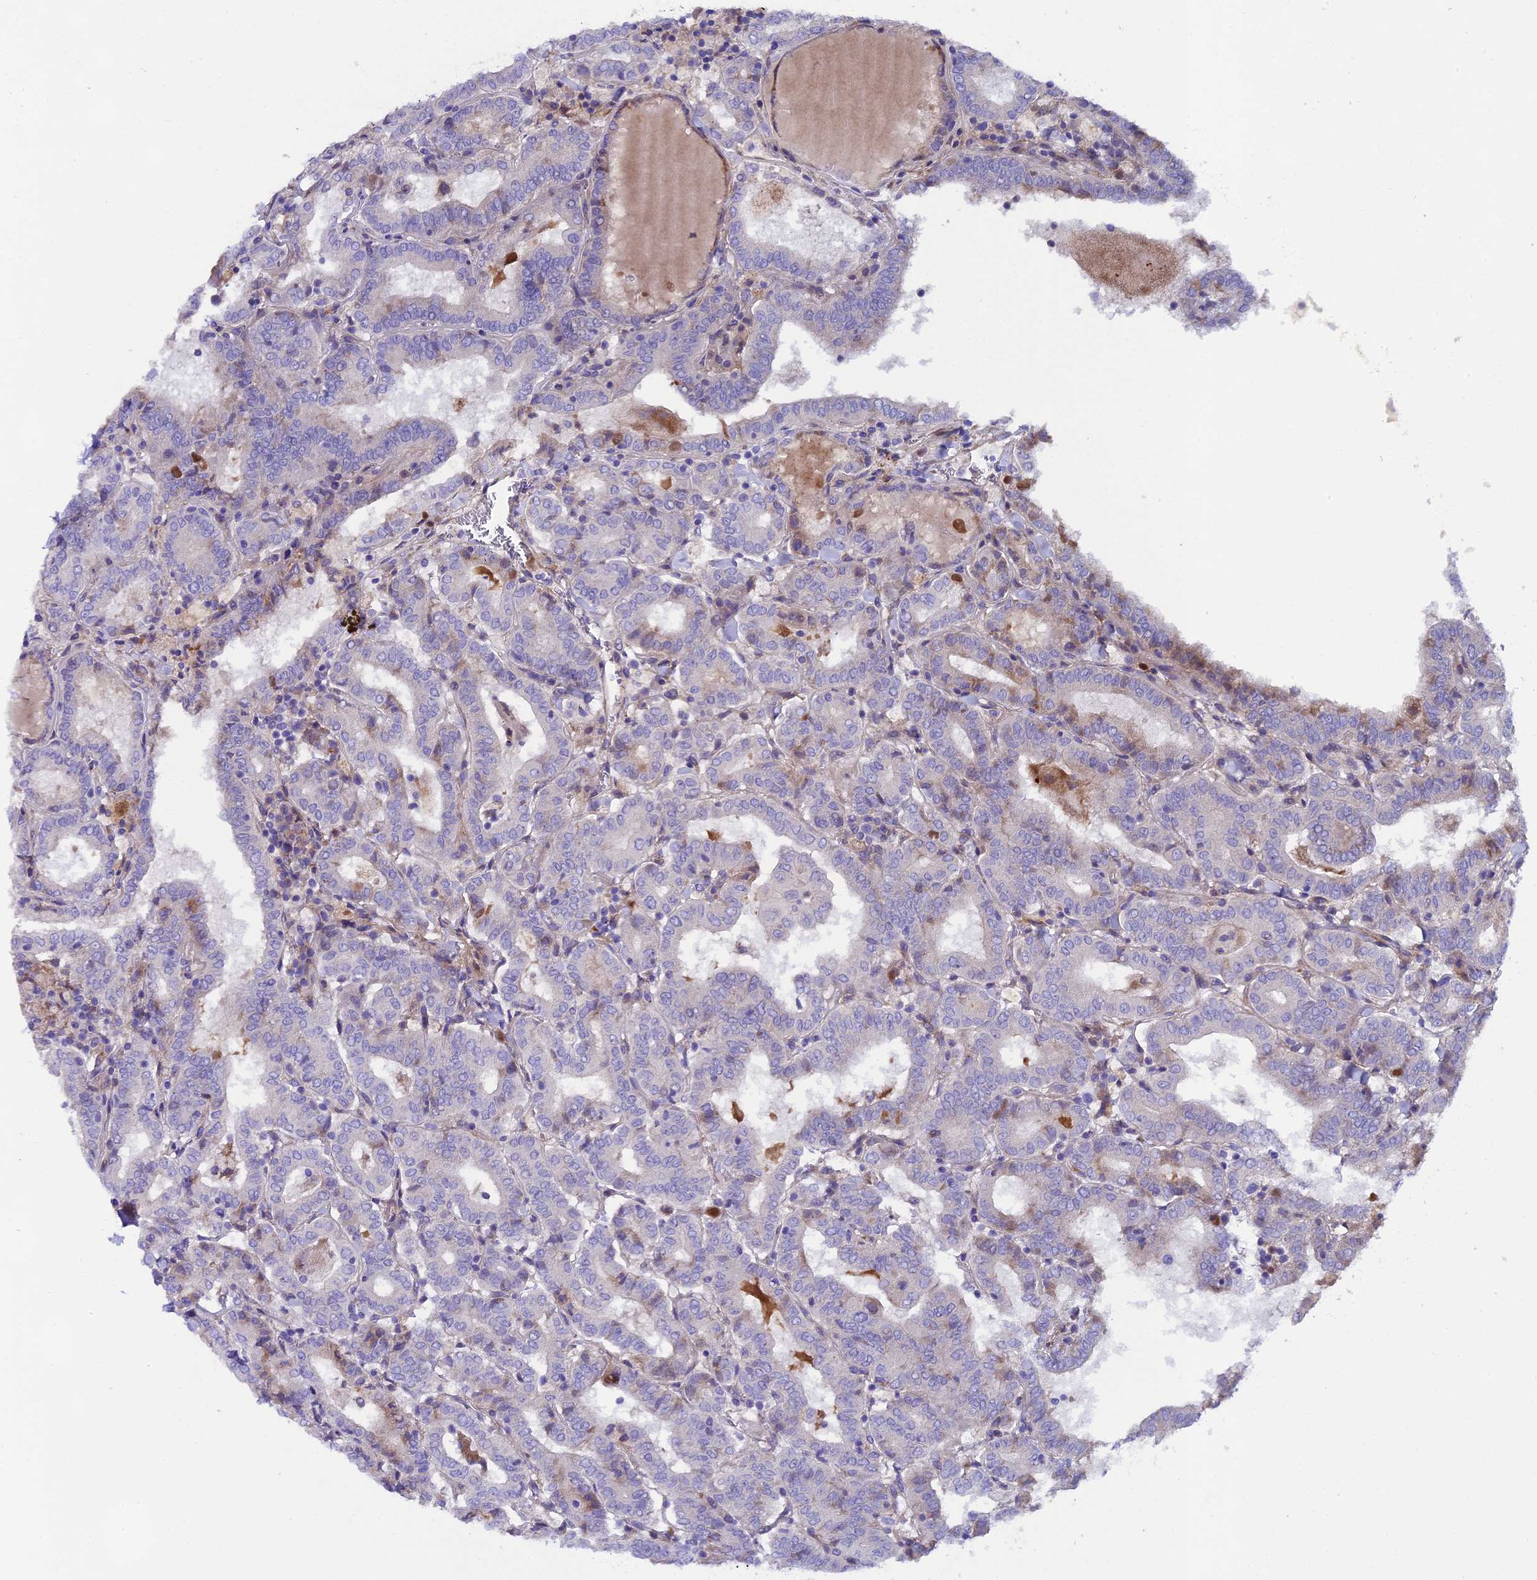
{"staining": {"intensity": "negative", "quantity": "none", "location": "none"}, "tissue": "thyroid cancer", "cell_type": "Tumor cells", "image_type": "cancer", "snomed": [{"axis": "morphology", "description": "Papillary adenocarcinoma, NOS"}, {"axis": "topography", "description": "Thyroid gland"}], "caption": "The photomicrograph reveals no significant staining in tumor cells of thyroid cancer.", "gene": "PIGU", "patient": {"sex": "female", "age": 72}}